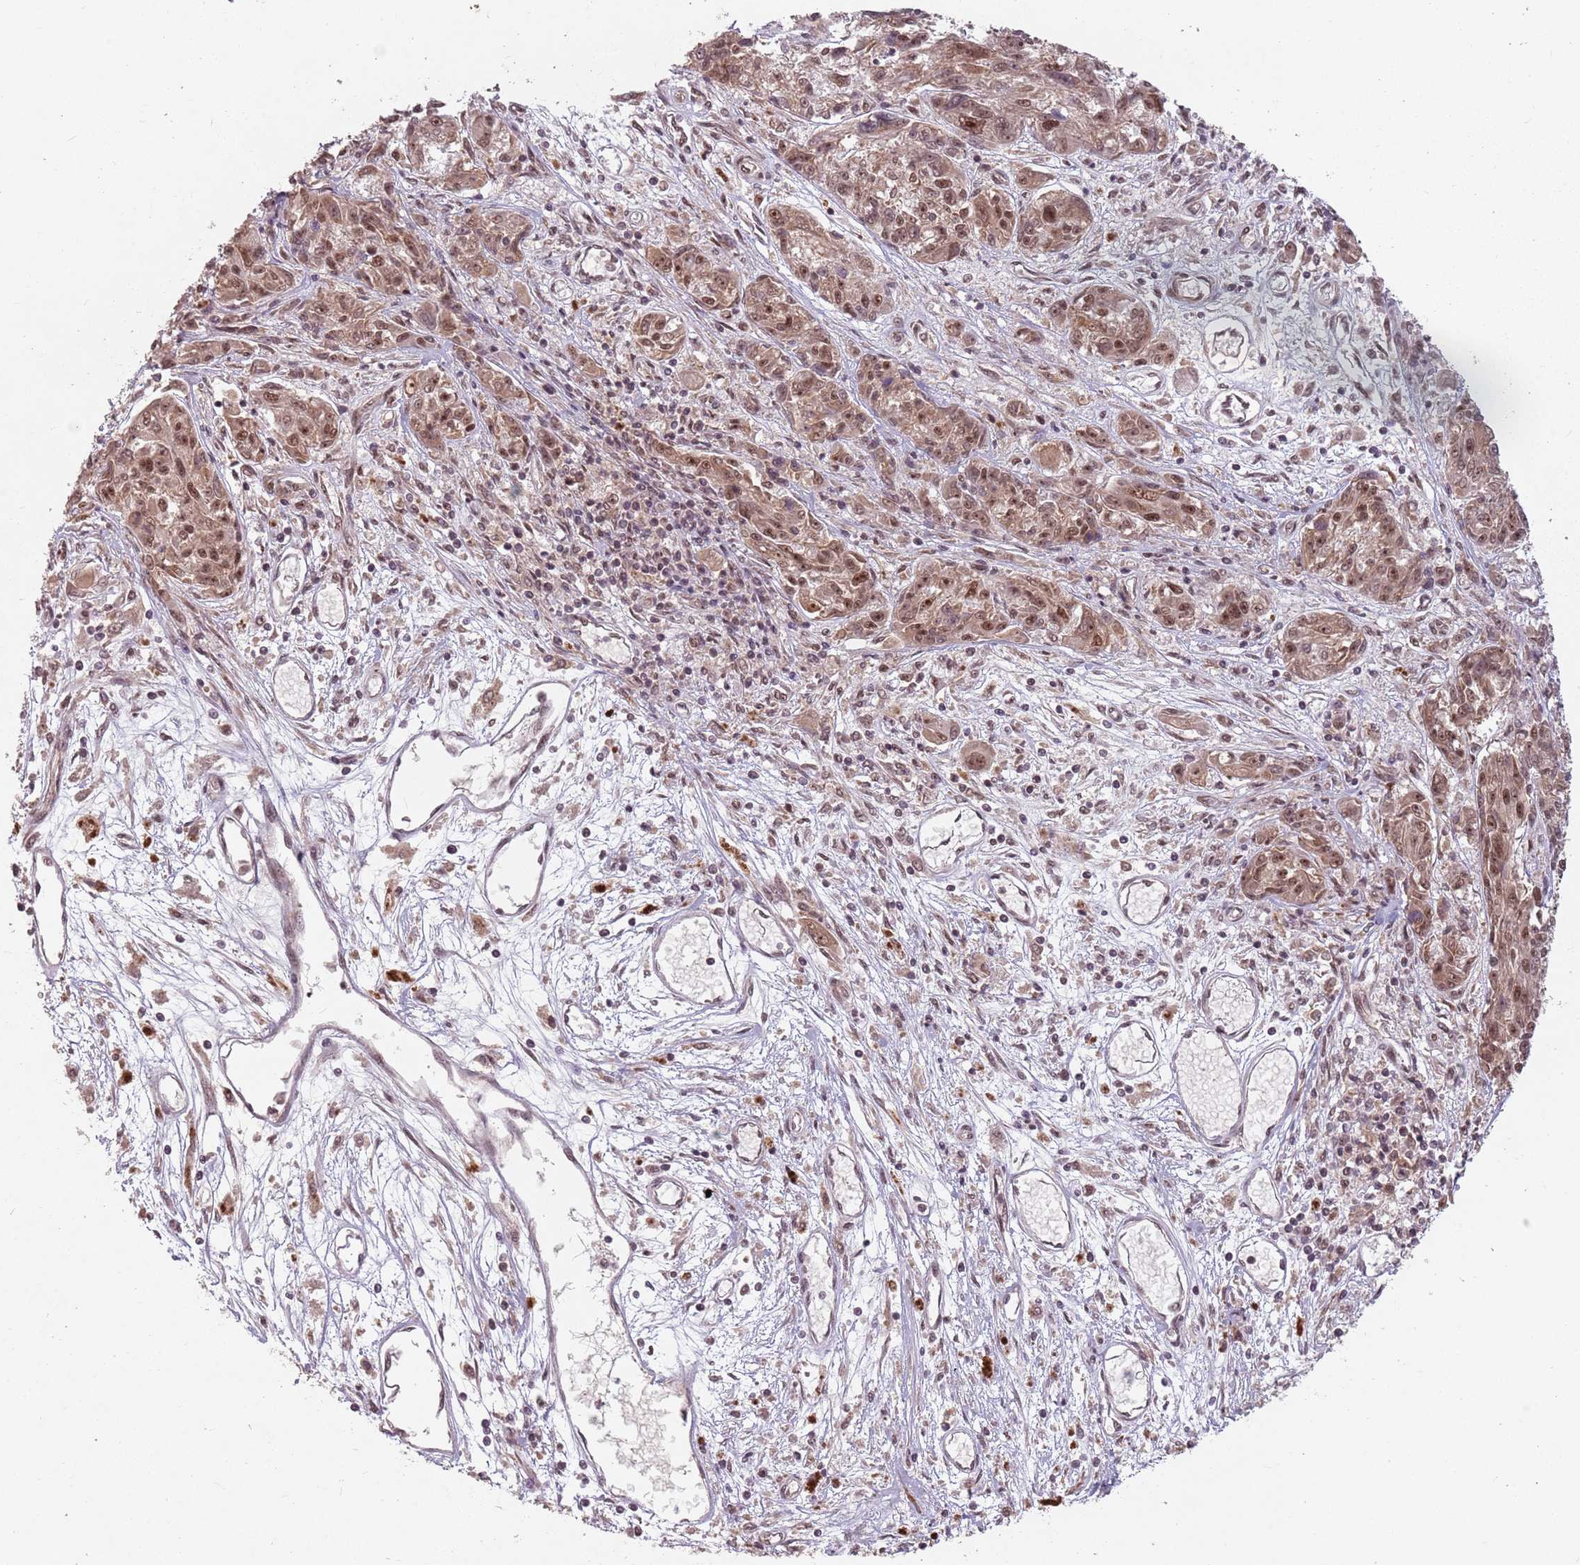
{"staining": {"intensity": "strong", "quantity": ">75%", "location": "cytoplasmic/membranous,nuclear"}, "tissue": "melanoma", "cell_type": "Tumor cells", "image_type": "cancer", "snomed": [{"axis": "morphology", "description": "Malignant melanoma, NOS"}, {"axis": "topography", "description": "Skin"}], "caption": "Human melanoma stained for a protein (brown) reveals strong cytoplasmic/membranous and nuclear positive staining in about >75% of tumor cells.", "gene": "NCBP1", "patient": {"sex": "male", "age": 53}}